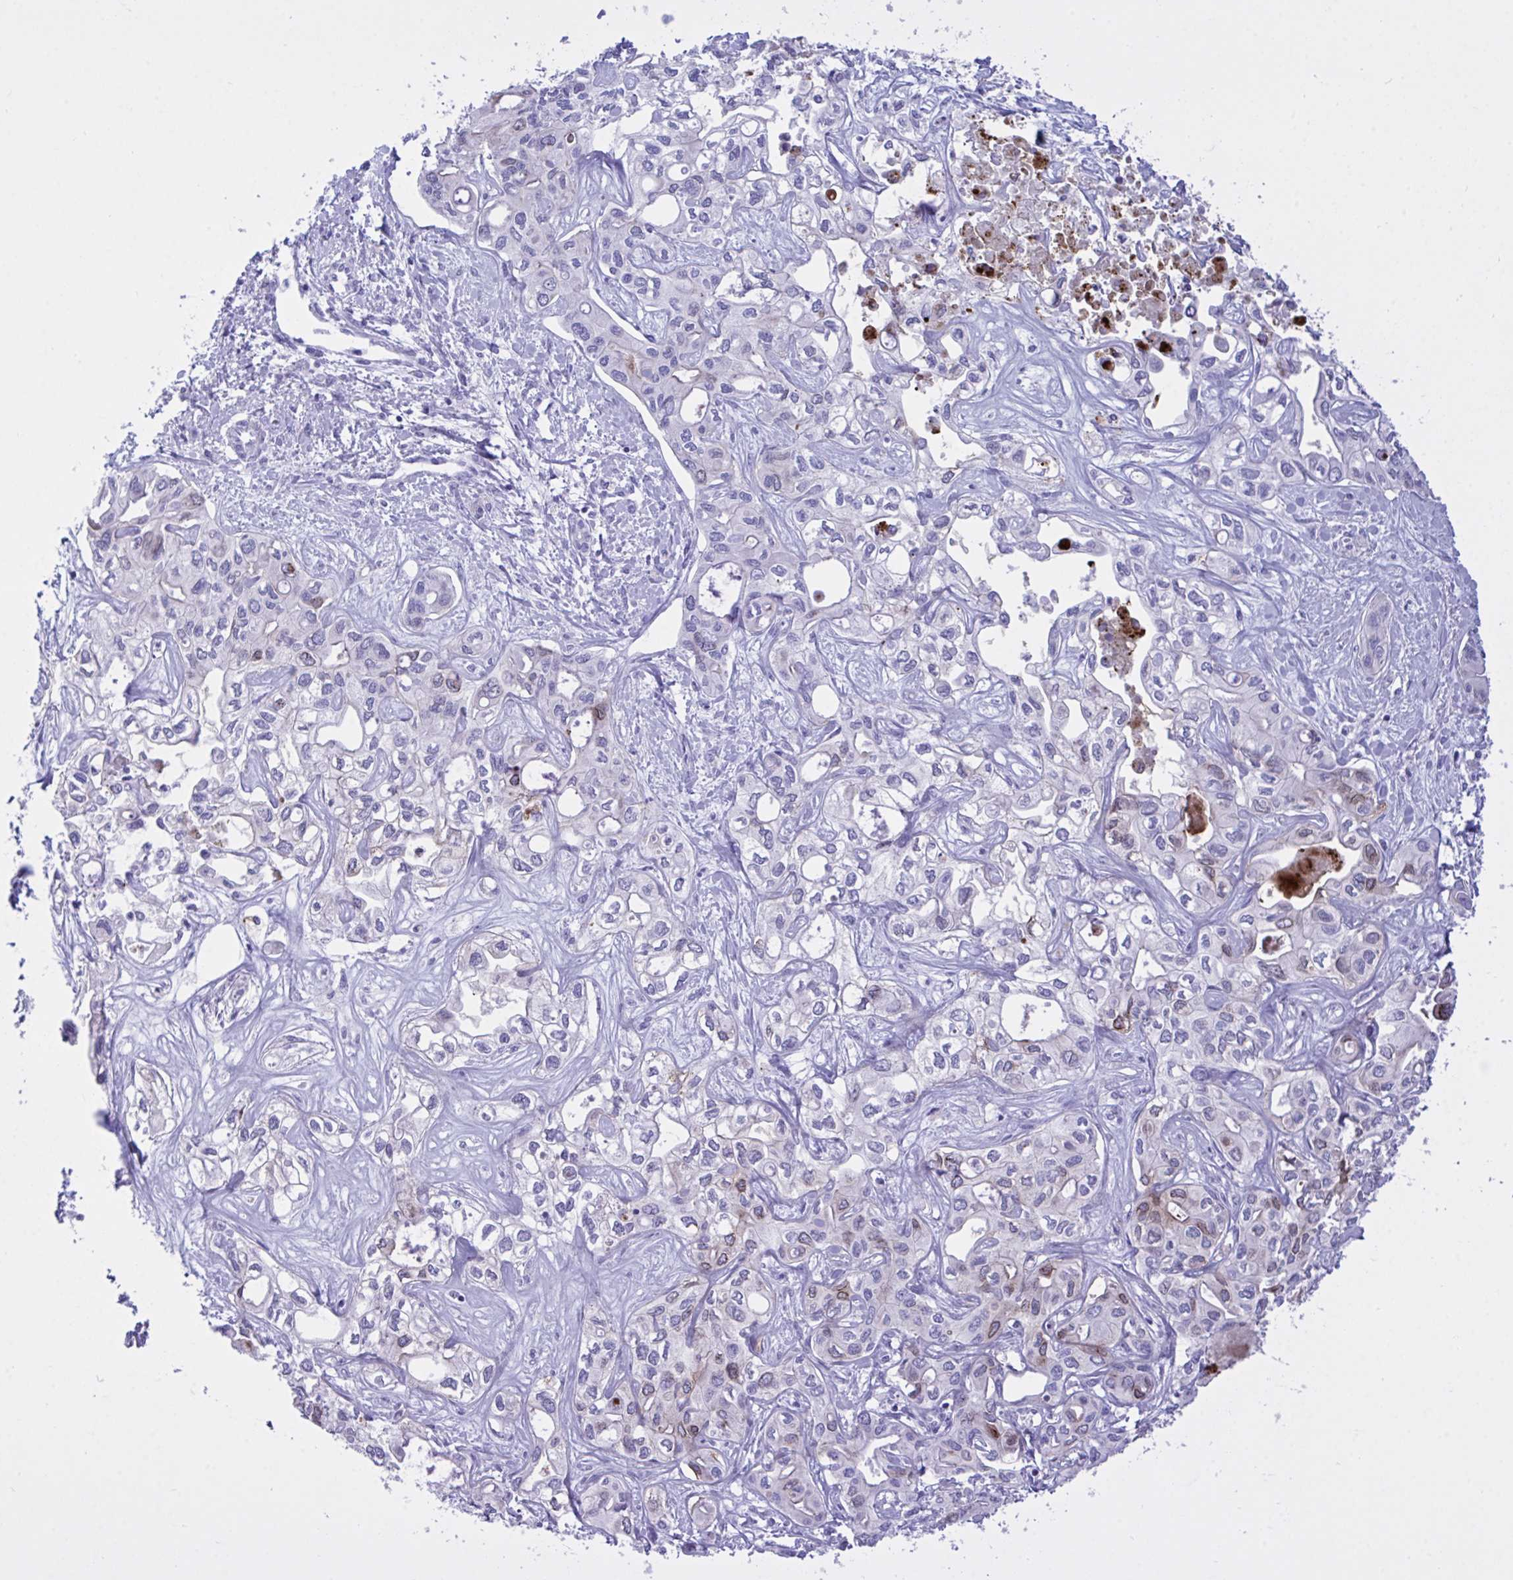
{"staining": {"intensity": "weak", "quantity": "<25%", "location": "cytoplasmic/membranous"}, "tissue": "liver cancer", "cell_type": "Tumor cells", "image_type": "cancer", "snomed": [{"axis": "morphology", "description": "Cholangiocarcinoma"}, {"axis": "topography", "description": "Liver"}], "caption": "This is a photomicrograph of immunohistochemistry staining of liver cancer (cholangiocarcinoma), which shows no staining in tumor cells.", "gene": "BEX5", "patient": {"sex": "female", "age": 64}}